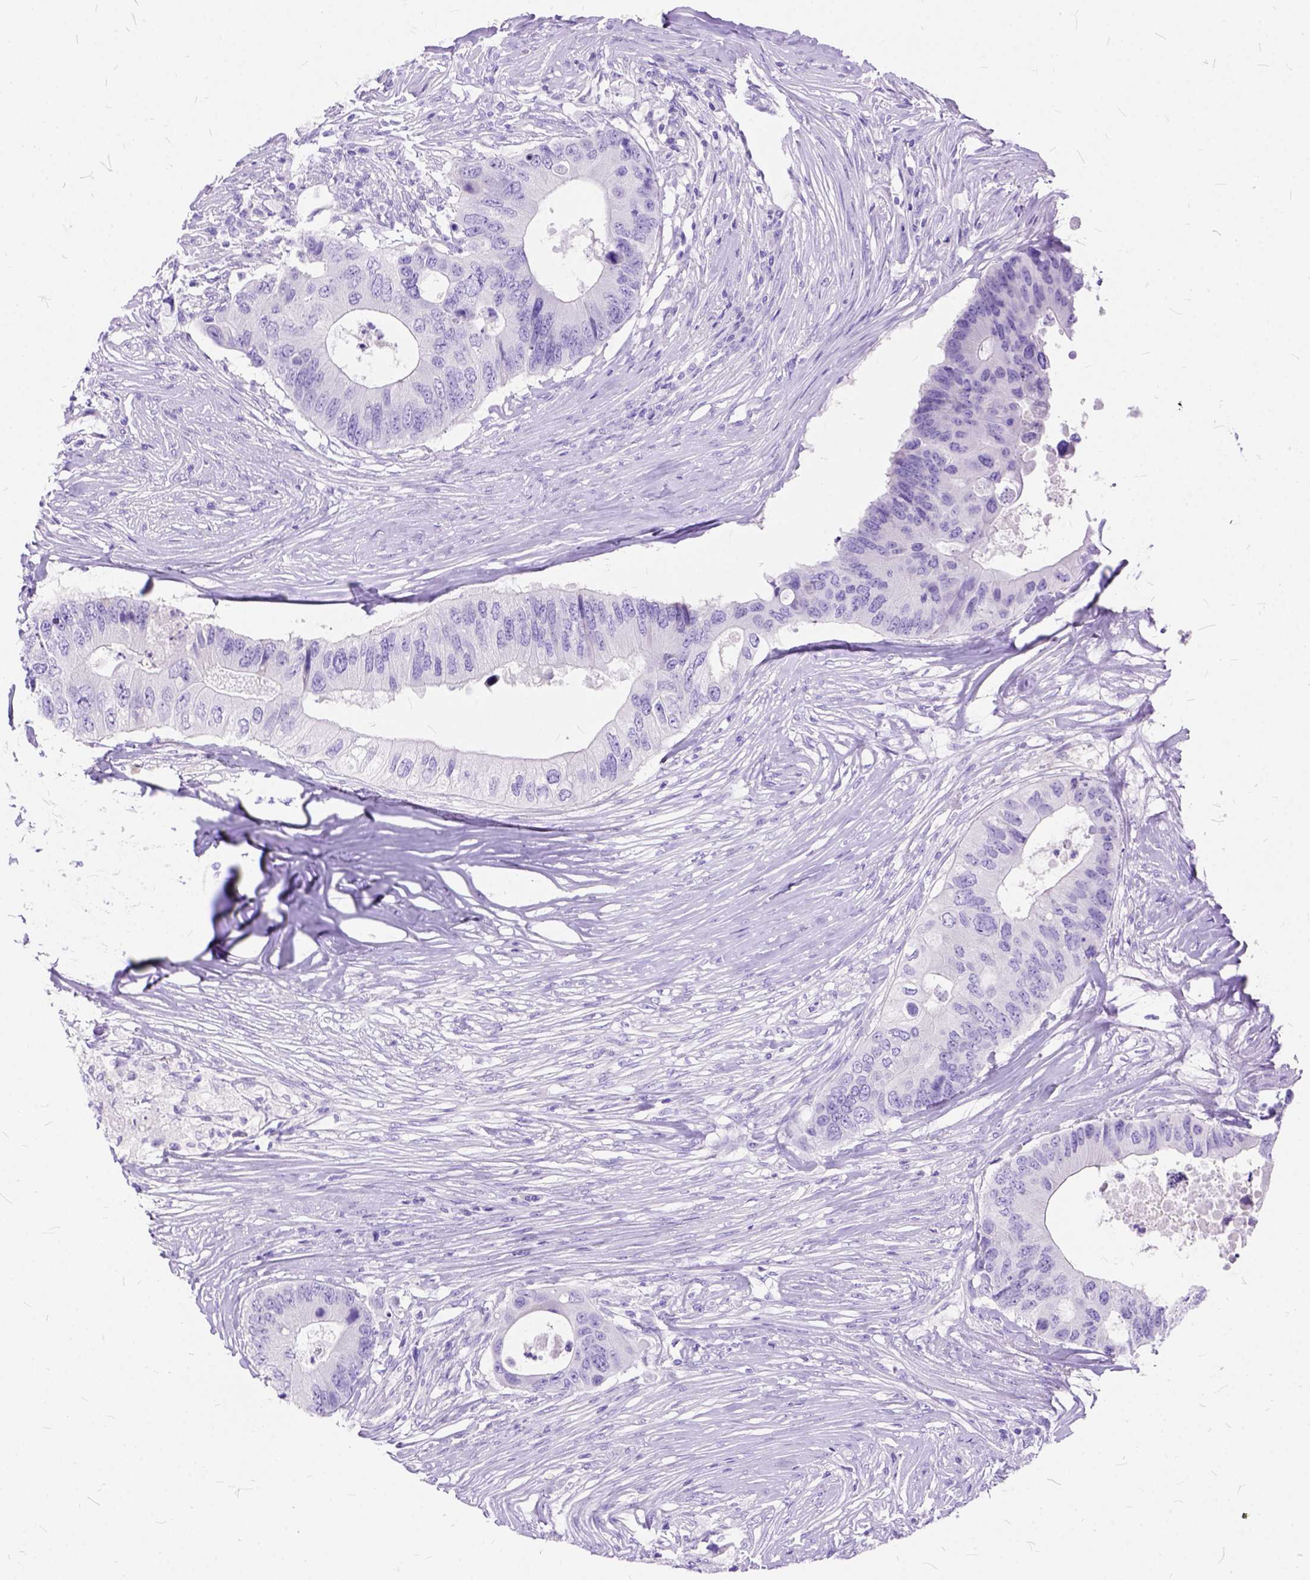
{"staining": {"intensity": "negative", "quantity": "none", "location": "none"}, "tissue": "colorectal cancer", "cell_type": "Tumor cells", "image_type": "cancer", "snomed": [{"axis": "morphology", "description": "Adenocarcinoma, NOS"}, {"axis": "topography", "description": "Colon"}], "caption": "The photomicrograph reveals no significant positivity in tumor cells of colorectal adenocarcinoma.", "gene": "C1QTNF3", "patient": {"sex": "male", "age": 71}}